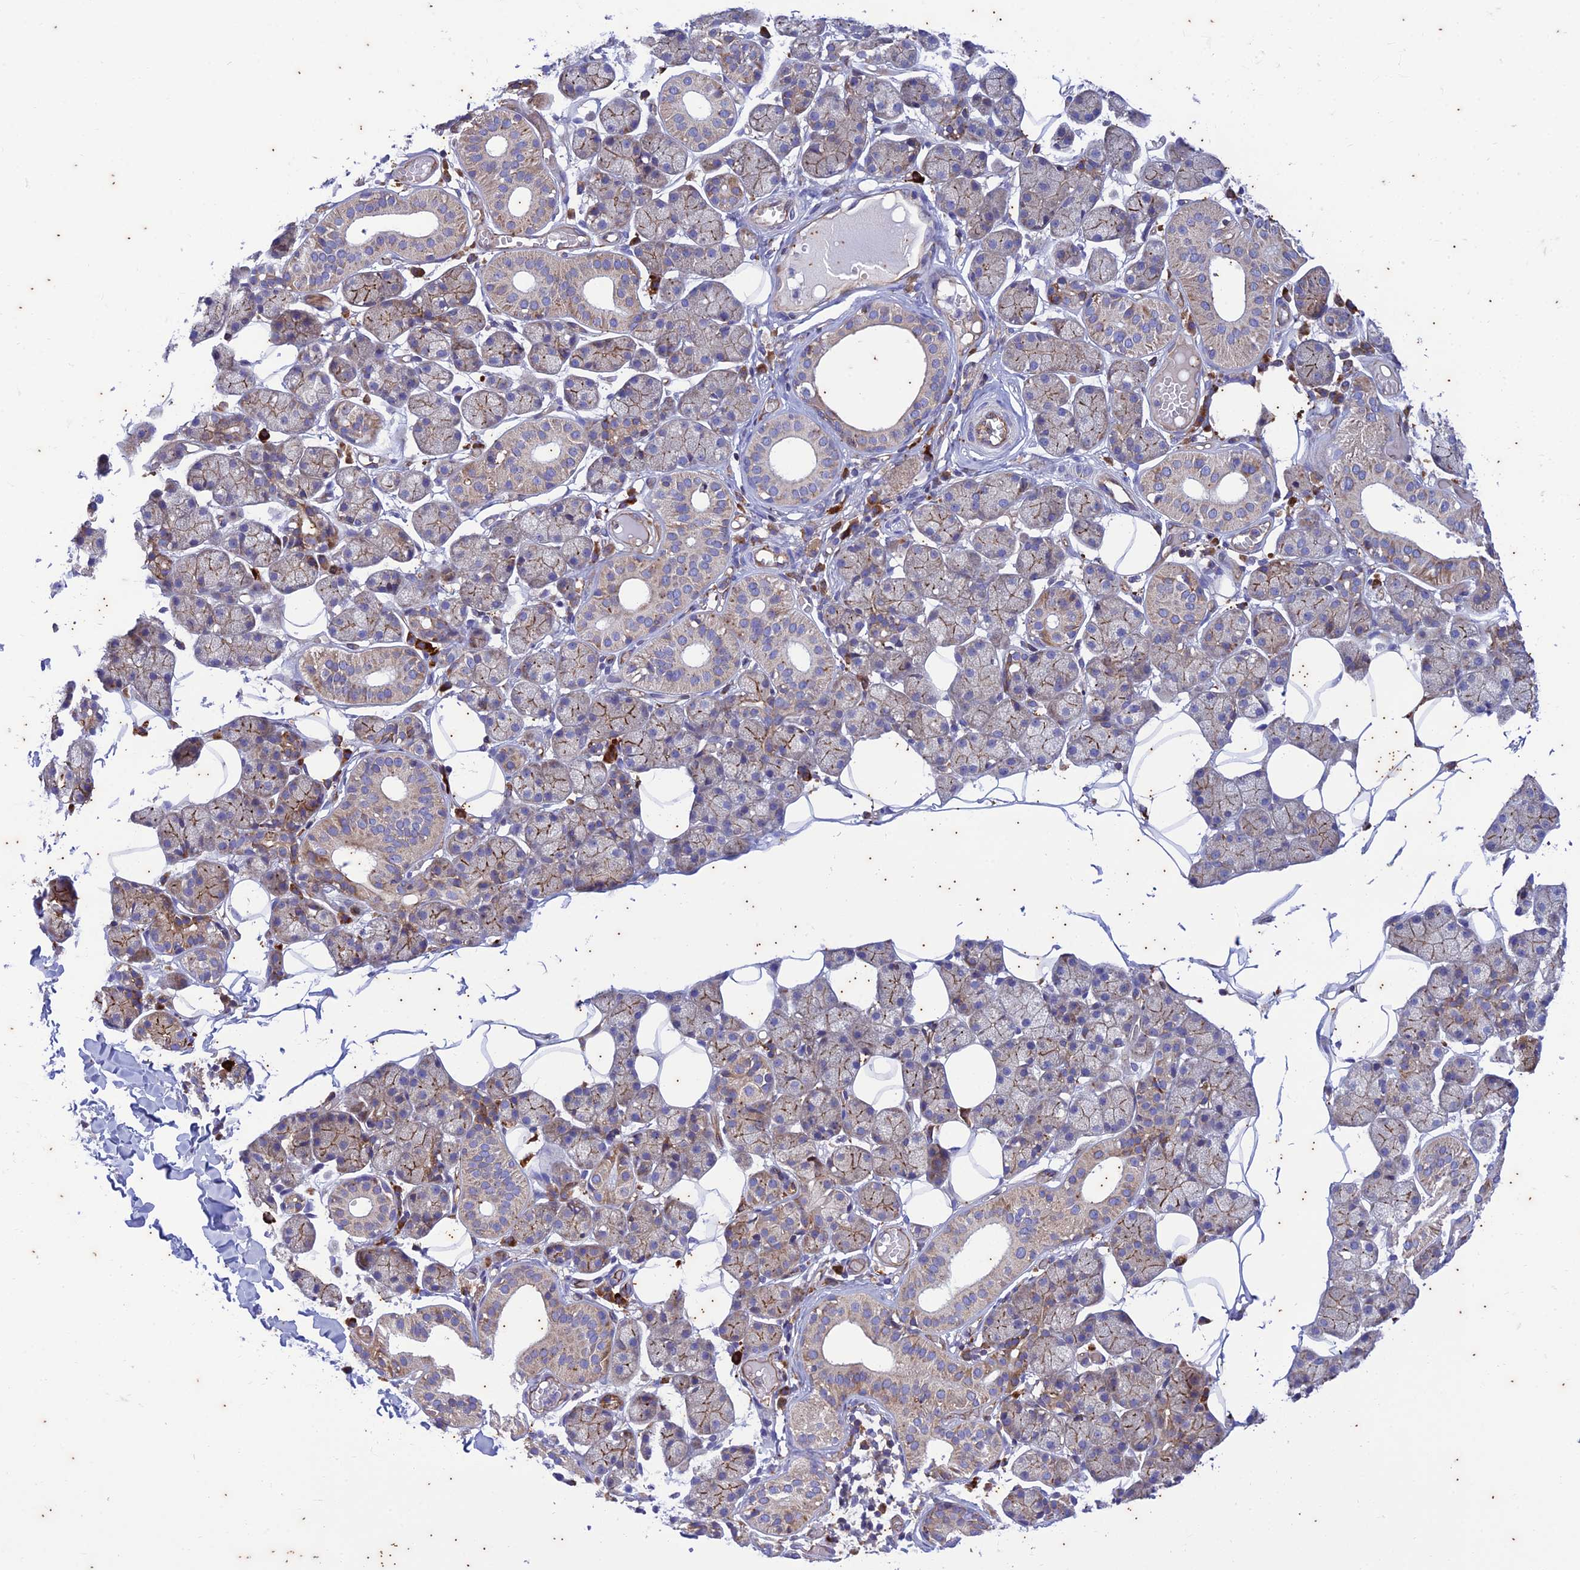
{"staining": {"intensity": "moderate", "quantity": "25%-75%", "location": "cytoplasmic/membranous"}, "tissue": "salivary gland", "cell_type": "Glandular cells", "image_type": "normal", "snomed": [{"axis": "morphology", "description": "Normal tissue, NOS"}, {"axis": "topography", "description": "Salivary gland"}], "caption": "The histopathology image shows immunohistochemical staining of normal salivary gland. There is moderate cytoplasmic/membranous staining is seen in about 25%-75% of glandular cells.", "gene": "PIMREG", "patient": {"sex": "female", "age": 33}}